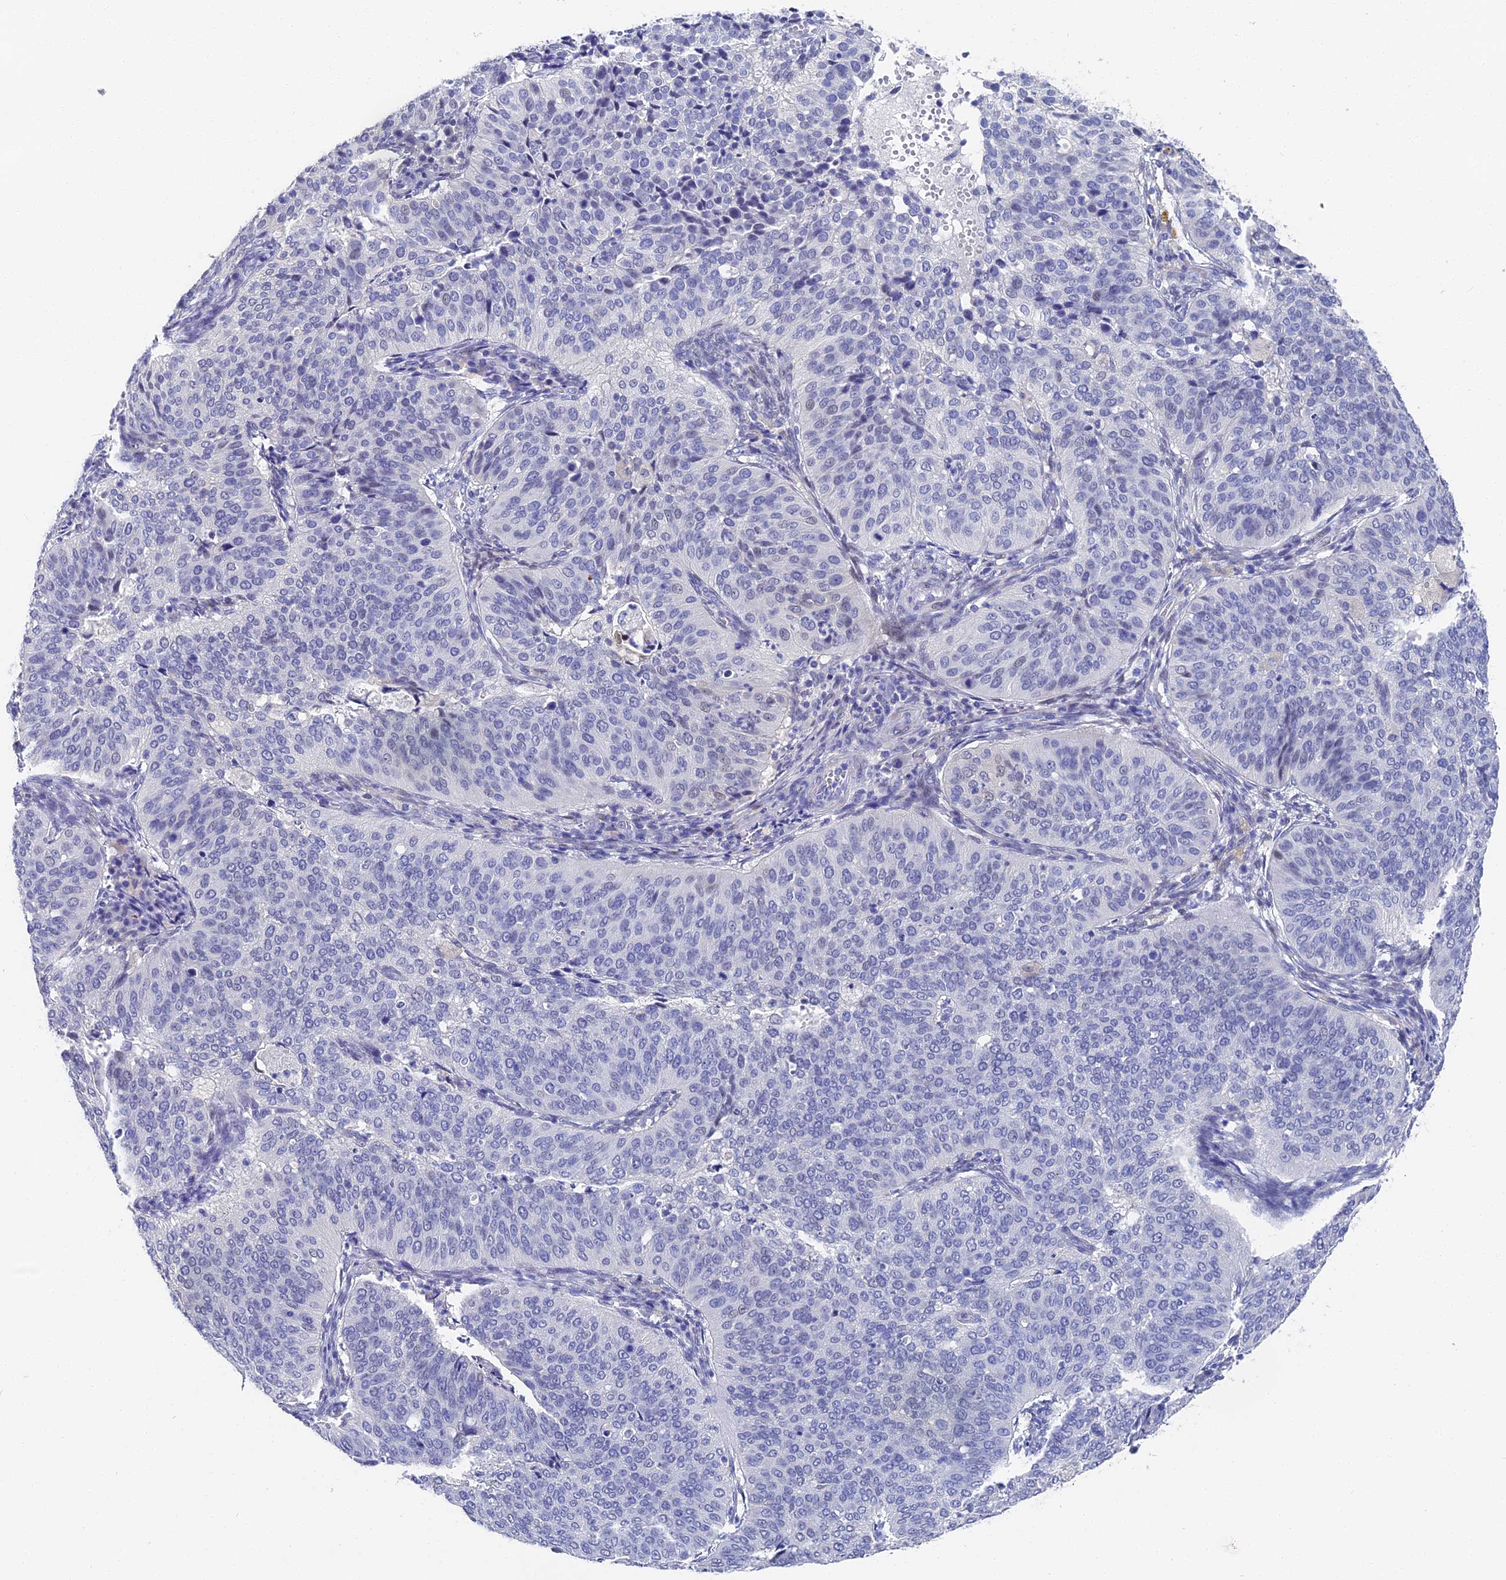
{"staining": {"intensity": "negative", "quantity": "none", "location": "none"}, "tissue": "cervical cancer", "cell_type": "Tumor cells", "image_type": "cancer", "snomed": [{"axis": "morphology", "description": "Normal tissue, NOS"}, {"axis": "morphology", "description": "Squamous cell carcinoma, NOS"}, {"axis": "topography", "description": "Cervix"}], "caption": "This is an IHC histopathology image of human cervical cancer. There is no positivity in tumor cells.", "gene": "VPS33B", "patient": {"sex": "female", "age": 39}}